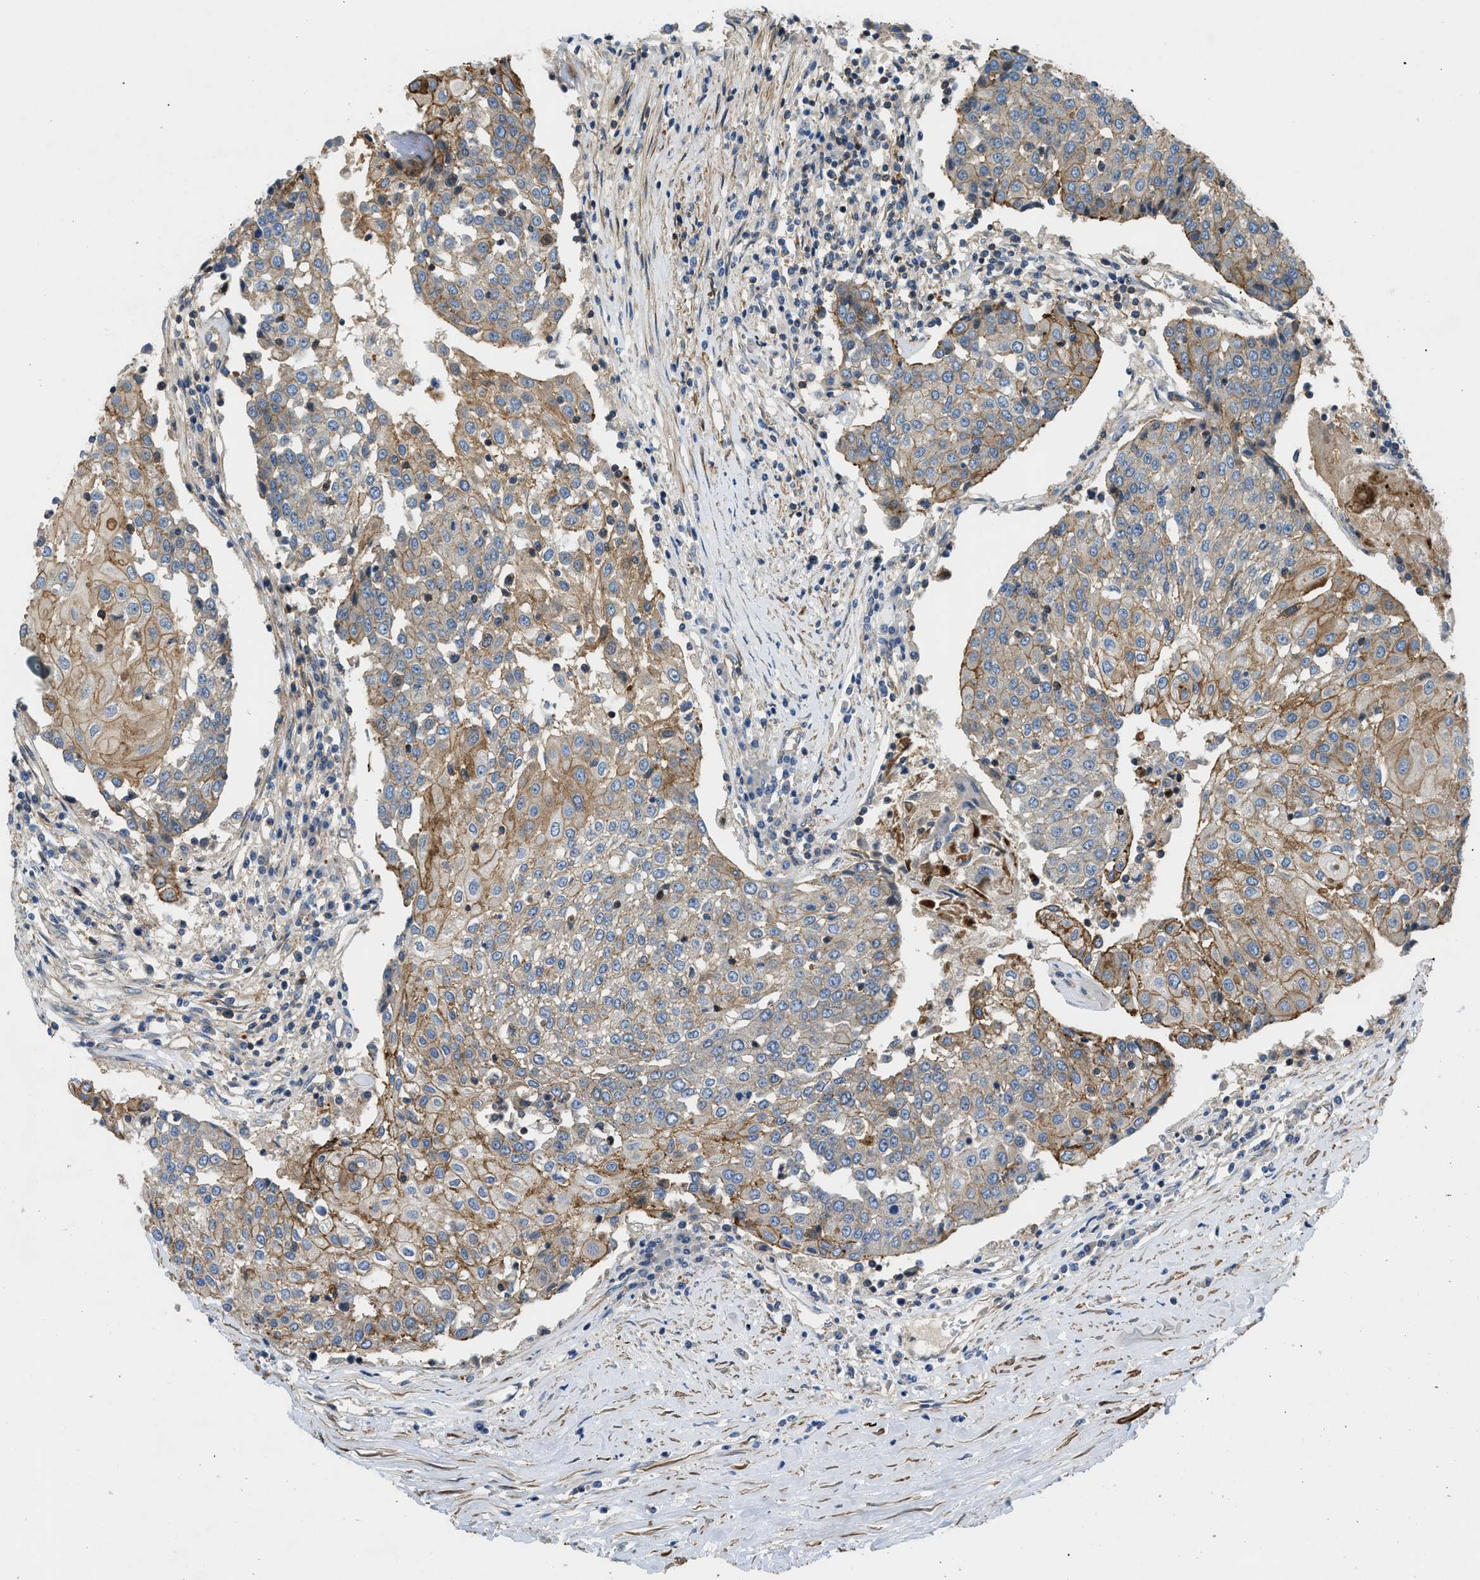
{"staining": {"intensity": "moderate", "quantity": ">75%", "location": "cytoplasmic/membranous"}, "tissue": "urothelial cancer", "cell_type": "Tumor cells", "image_type": "cancer", "snomed": [{"axis": "morphology", "description": "Urothelial carcinoma, High grade"}, {"axis": "topography", "description": "Urinary bladder"}], "caption": "This photomicrograph demonstrates urothelial carcinoma (high-grade) stained with IHC to label a protein in brown. The cytoplasmic/membranous of tumor cells show moderate positivity for the protein. Nuclei are counter-stained blue.", "gene": "NYNRIN", "patient": {"sex": "female", "age": 85}}